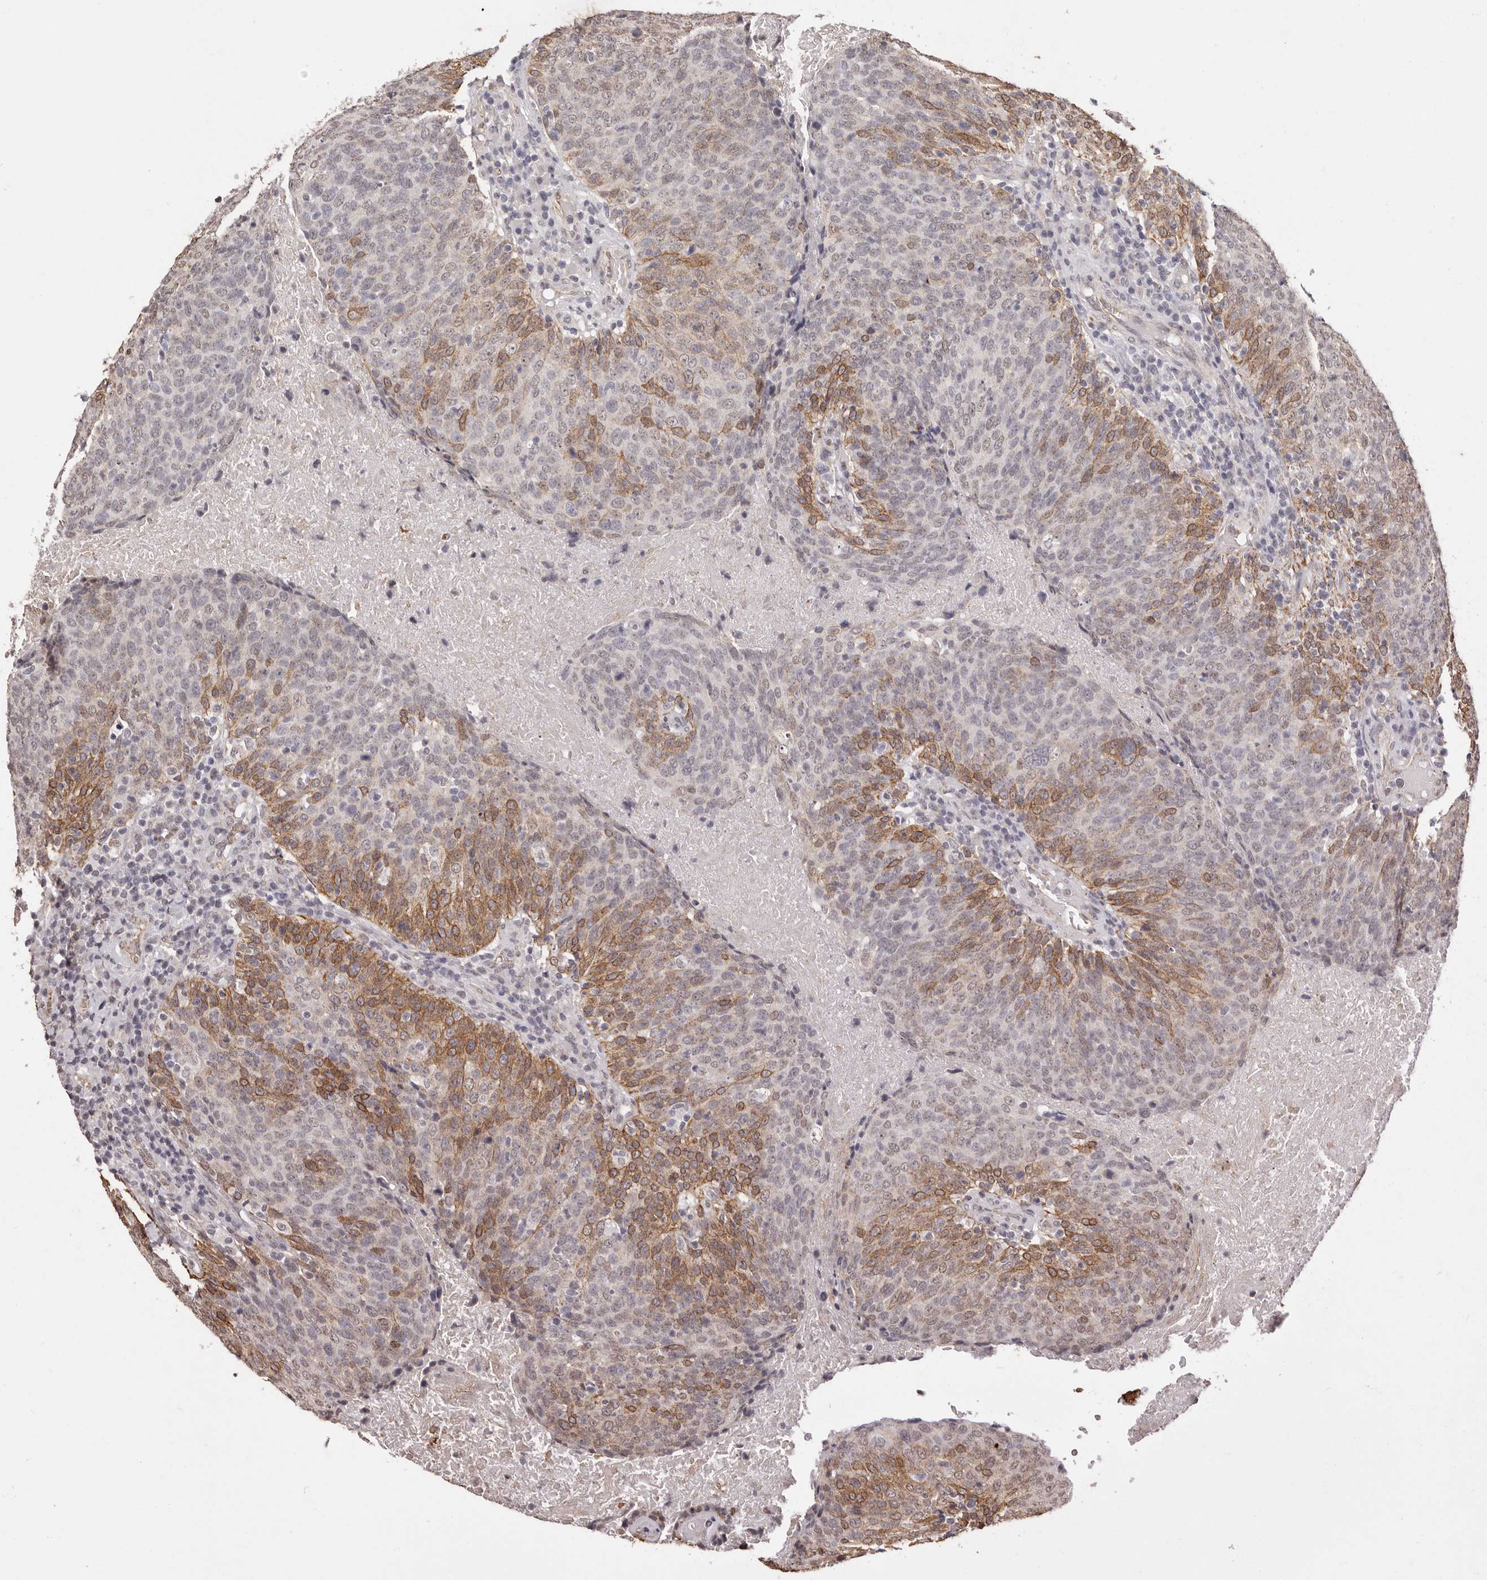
{"staining": {"intensity": "moderate", "quantity": "25%-75%", "location": "cytoplasmic/membranous"}, "tissue": "head and neck cancer", "cell_type": "Tumor cells", "image_type": "cancer", "snomed": [{"axis": "morphology", "description": "Squamous cell carcinoma, NOS"}, {"axis": "morphology", "description": "Squamous cell carcinoma, metastatic, NOS"}, {"axis": "topography", "description": "Lymph node"}, {"axis": "topography", "description": "Head-Neck"}], "caption": "Immunohistochemistry (IHC) staining of head and neck cancer (squamous cell carcinoma), which demonstrates medium levels of moderate cytoplasmic/membranous expression in about 25%-75% of tumor cells indicating moderate cytoplasmic/membranous protein expression. The staining was performed using DAB (3,3'-diaminobenzidine) (brown) for protein detection and nuclei were counterstained in hematoxylin (blue).", "gene": "RPS6KA5", "patient": {"sex": "male", "age": 62}}